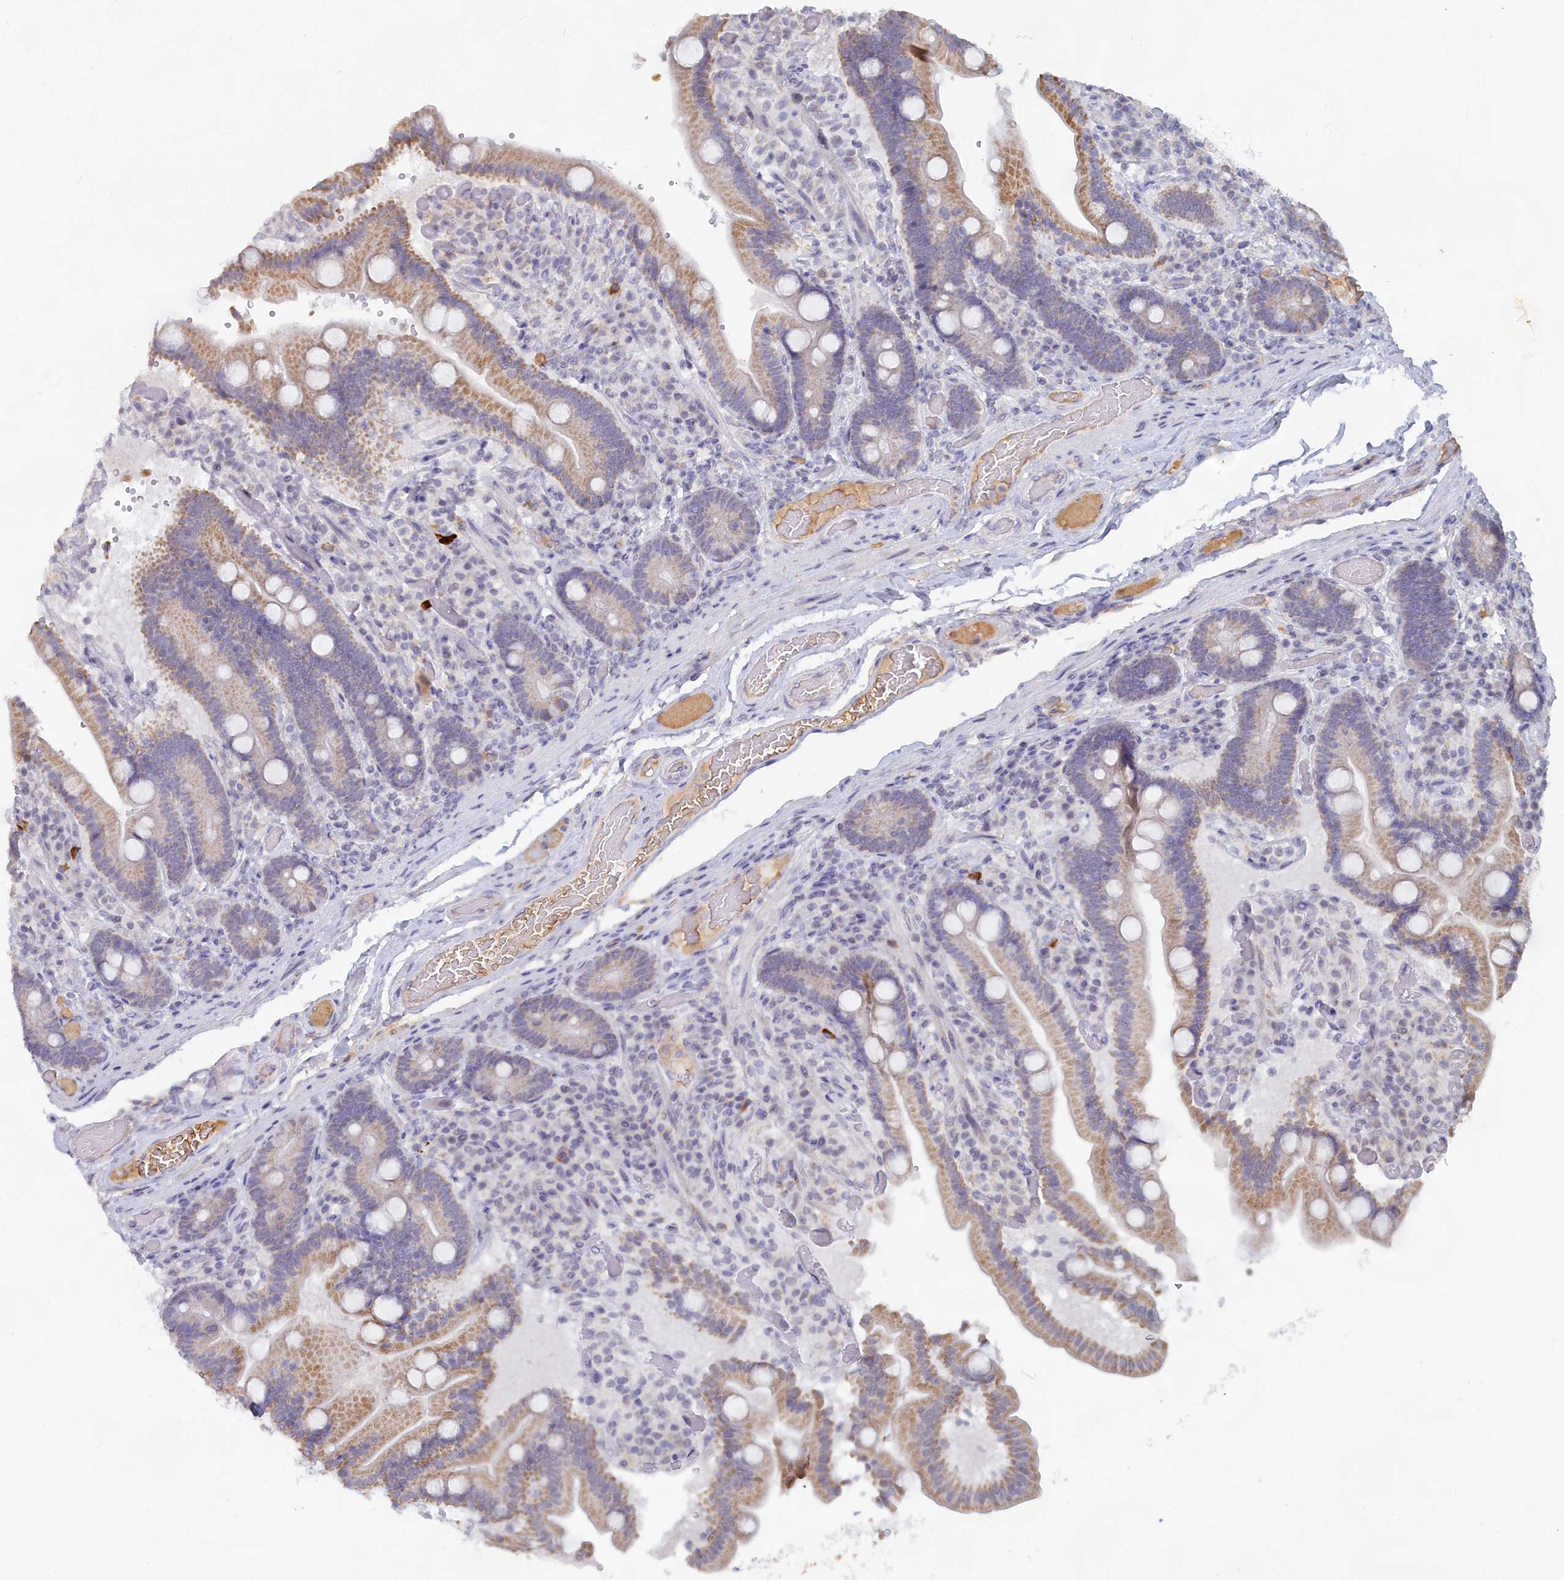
{"staining": {"intensity": "moderate", "quantity": ">75%", "location": "cytoplasmic/membranous"}, "tissue": "duodenum", "cell_type": "Glandular cells", "image_type": "normal", "snomed": [{"axis": "morphology", "description": "Normal tissue, NOS"}, {"axis": "topography", "description": "Duodenum"}], "caption": "Immunohistochemistry (IHC) staining of unremarkable duodenum, which reveals medium levels of moderate cytoplasmic/membranous staining in approximately >75% of glandular cells indicating moderate cytoplasmic/membranous protein staining. The staining was performed using DAB (brown) for protein detection and nuclei were counterstained in hematoxylin (blue).", "gene": "LRIF1", "patient": {"sex": "female", "age": 62}}